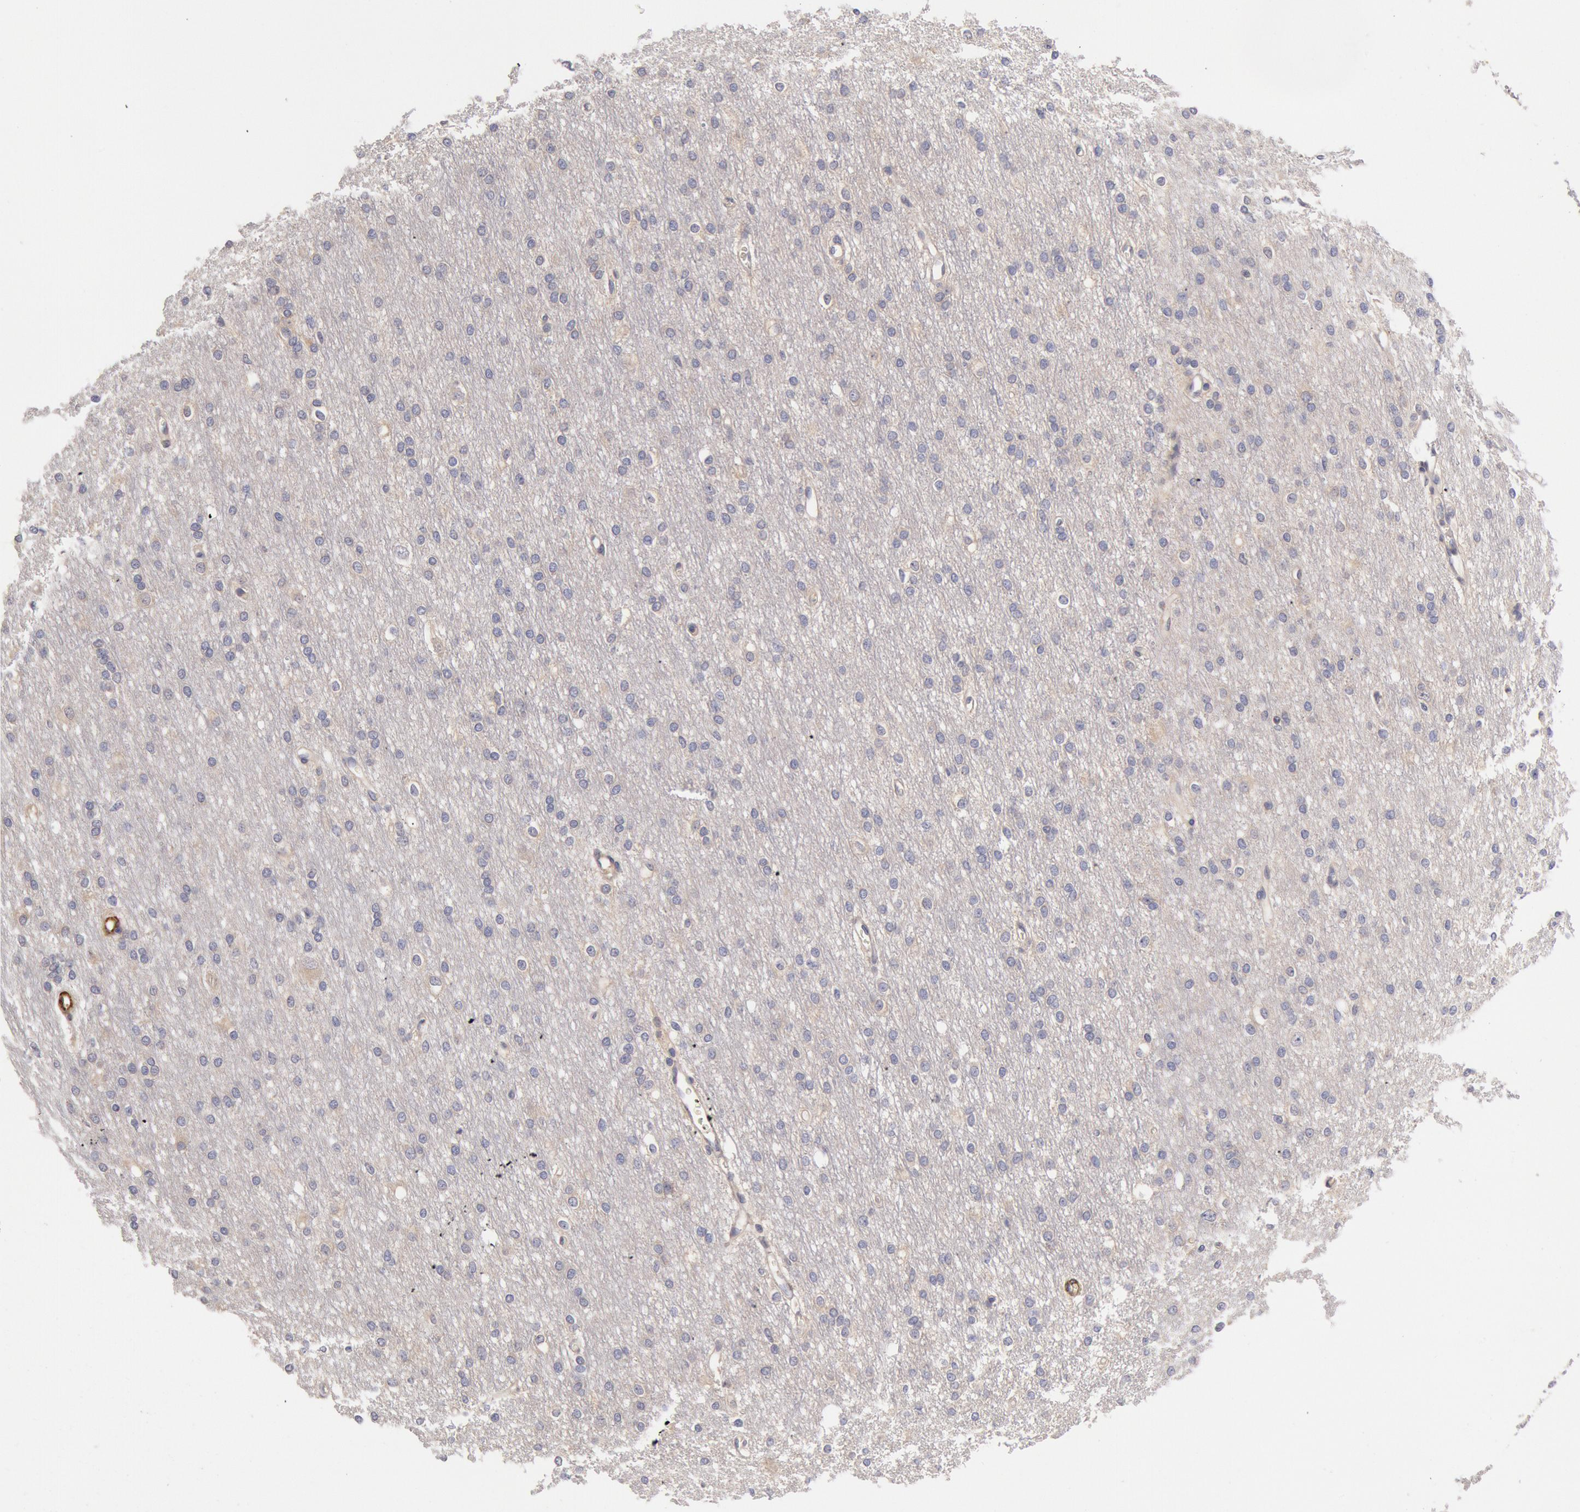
{"staining": {"intensity": "negative", "quantity": "none", "location": "none"}, "tissue": "cerebral cortex", "cell_type": "Endothelial cells", "image_type": "normal", "snomed": [{"axis": "morphology", "description": "Normal tissue, NOS"}, {"axis": "morphology", "description": "Inflammation, NOS"}, {"axis": "topography", "description": "Cerebral cortex"}], "caption": "Immunohistochemical staining of benign cerebral cortex displays no significant positivity in endothelial cells. (DAB immunohistochemistry (IHC), high magnification).", "gene": "TMED8", "patient": {"sex": "male", "age": 6}}